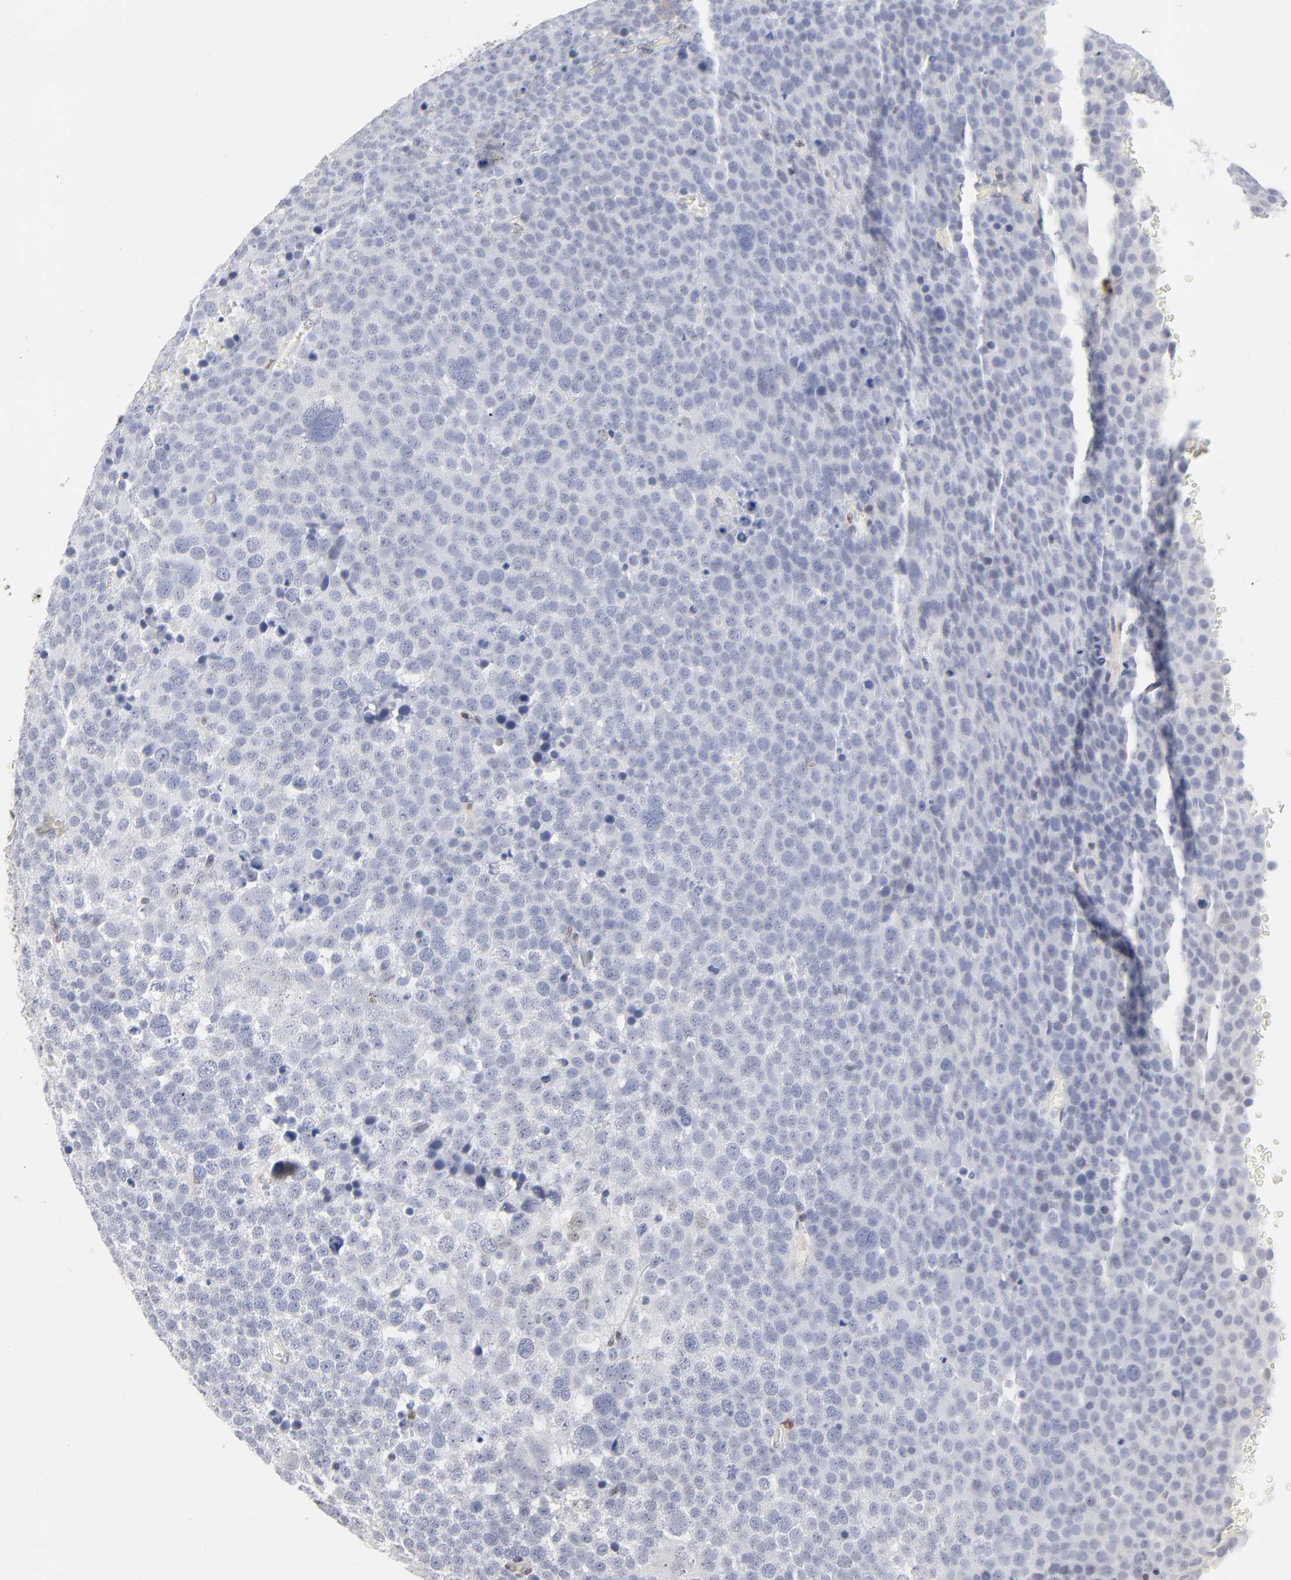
{"staining": {"intensity": "negative", "quantity": "none", "location": "none"}, "tissue": "testis cancer", "cell_type": "Tumor cells", "image_type": "cancer", "snomed": [{"axis": "morphology", "description": "Seminoma, NOS"}, {"axis": "topography", "description": "Testis"}], "caption": "A histopathology image of human testis cancer is negative for staining in tumor cells.", "gene": "MAX", "patient": {"sex": "male", "age": 71}}